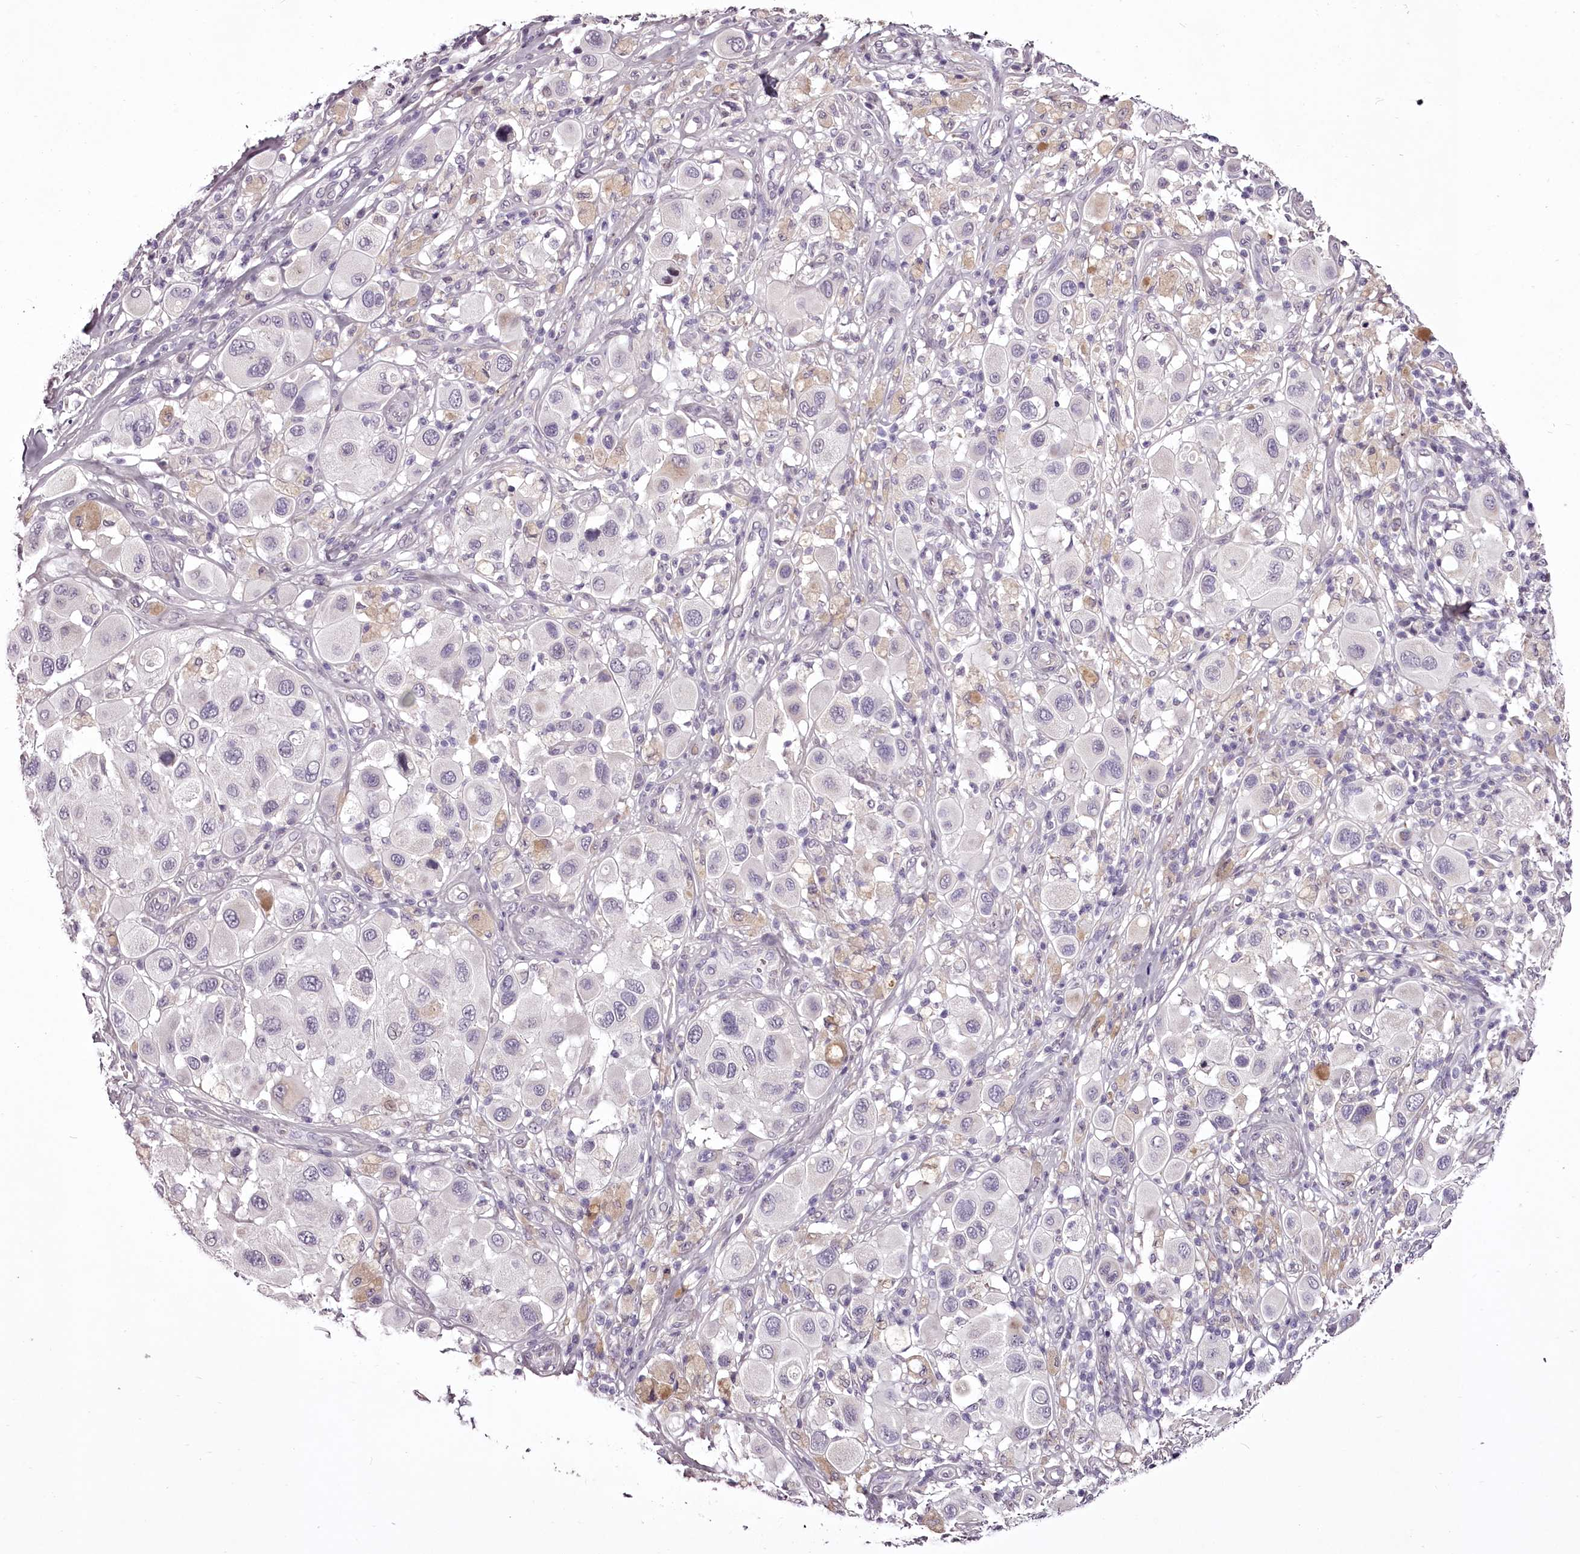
{"staining": {"intensity": "negative", "quantity": "none", "location": "none"}, "tissue": "melanoma", "cell_type": "Tumor cells", "image_type": "cancer", "snomed": [{"axis": "morphology", "description": "Malignant melanoma, Metastatic site"}, {"axis": "topography", "description": "Skin"}], "caption": "The micrograph exhibits no staining of tumor cells in malignant melanoma (metastatic site).", "gene": "C1orf56", "patient": {"sex": "male", "age": 41}}